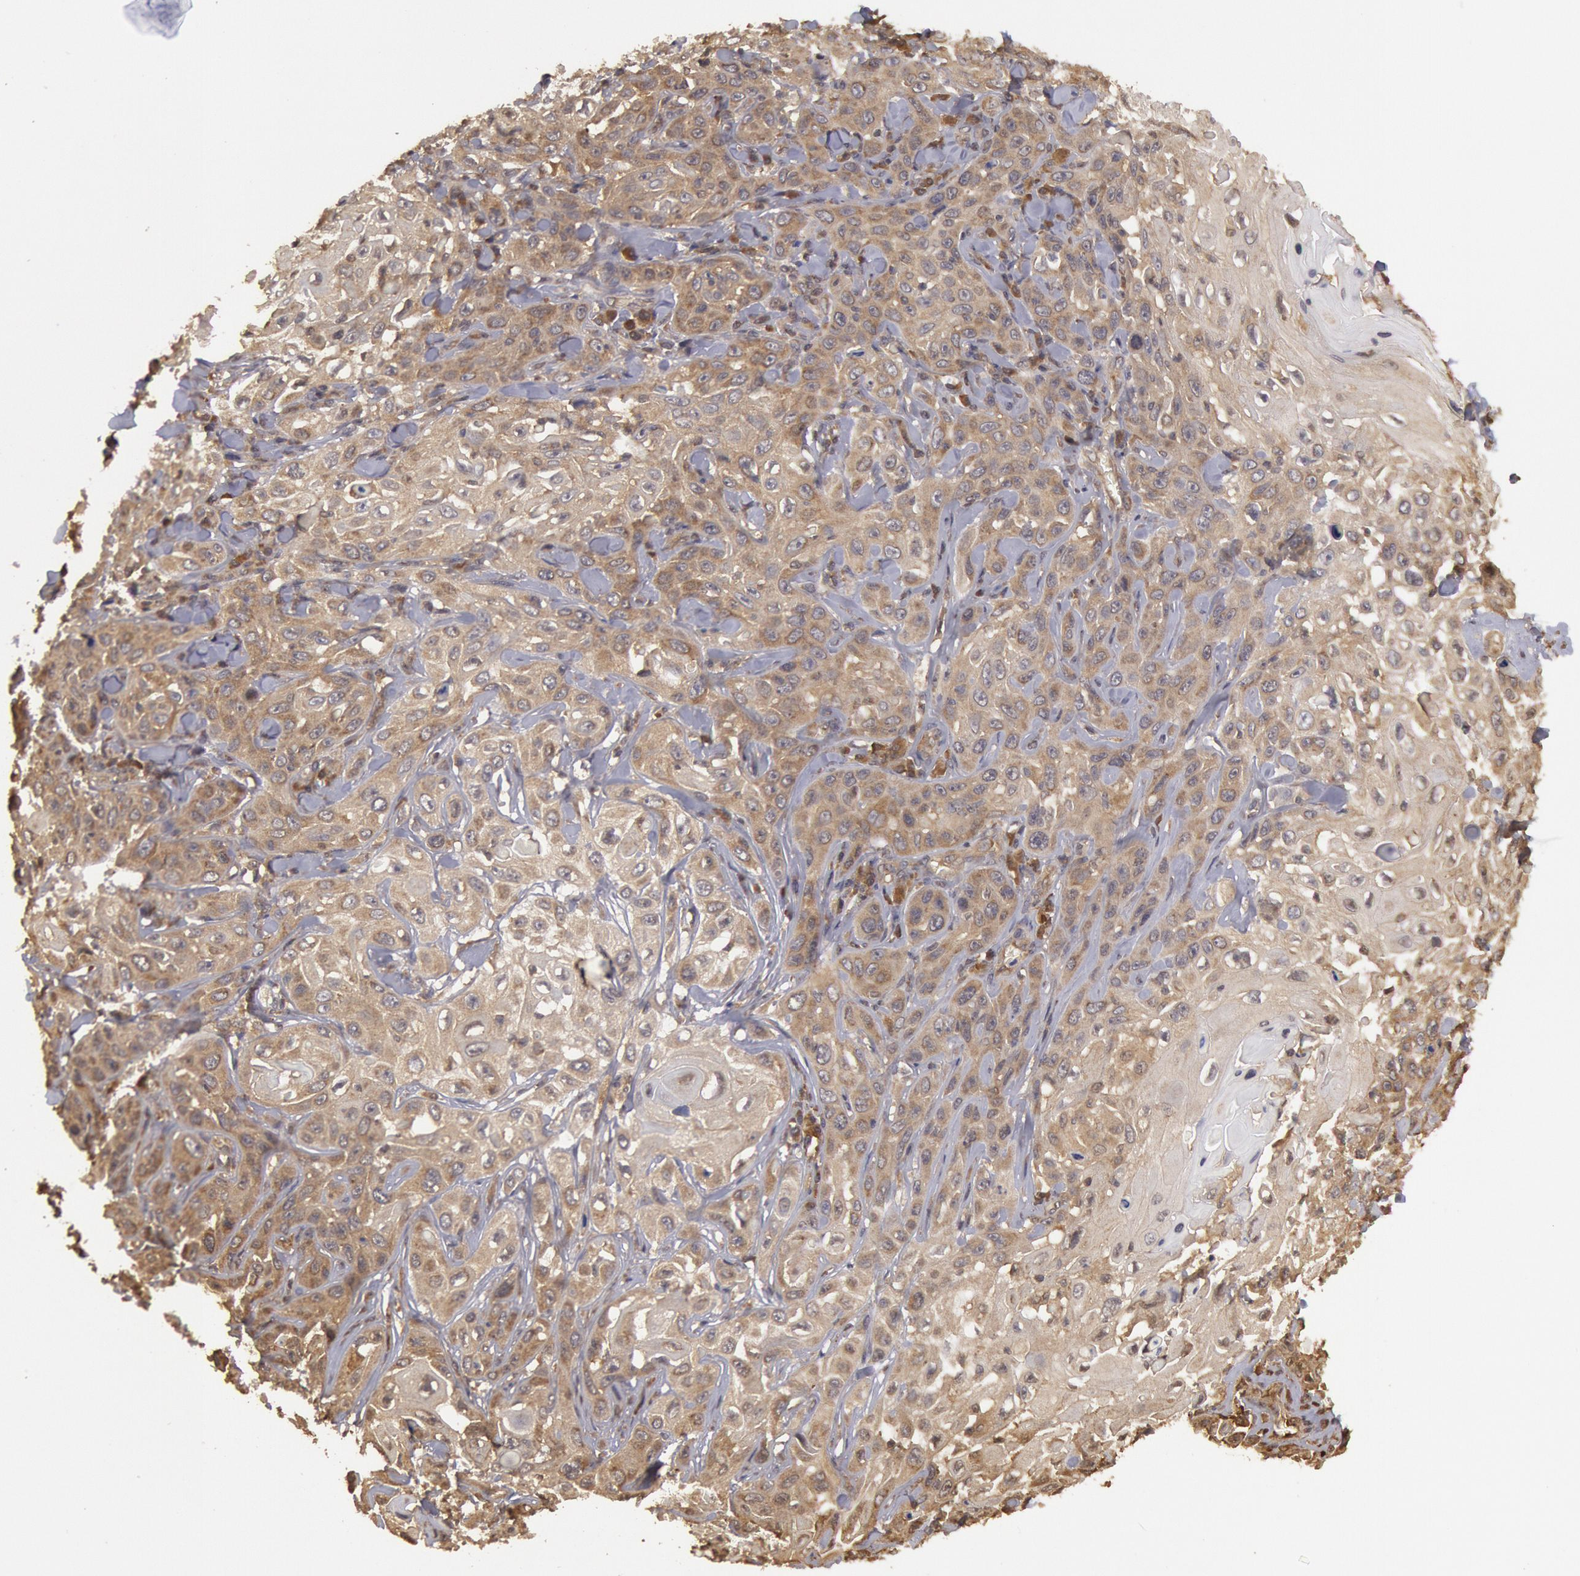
{"staining": {"intensity": "moderate", "quantity": ">75%", "location": "cytoplasmic/membranous"}, "tissue": "skin cancer", "cell_type": "Tumor cells", "image_type": "cancer", "snomed": [{"axis": "morphology", "description": "Squamous cell carcinoma, NOS"}, {"axis": "topography", "description": "Skin"}], "caption": "Immunohistochemical staining of skin cancer (squamous cell carcinoma) demonstrates medium levels of moderate cytoplasmic/membranous positivity in about >75% of tumor cells.", "gene": "USP14", "patient": {"sex": "male", "age": 84}}